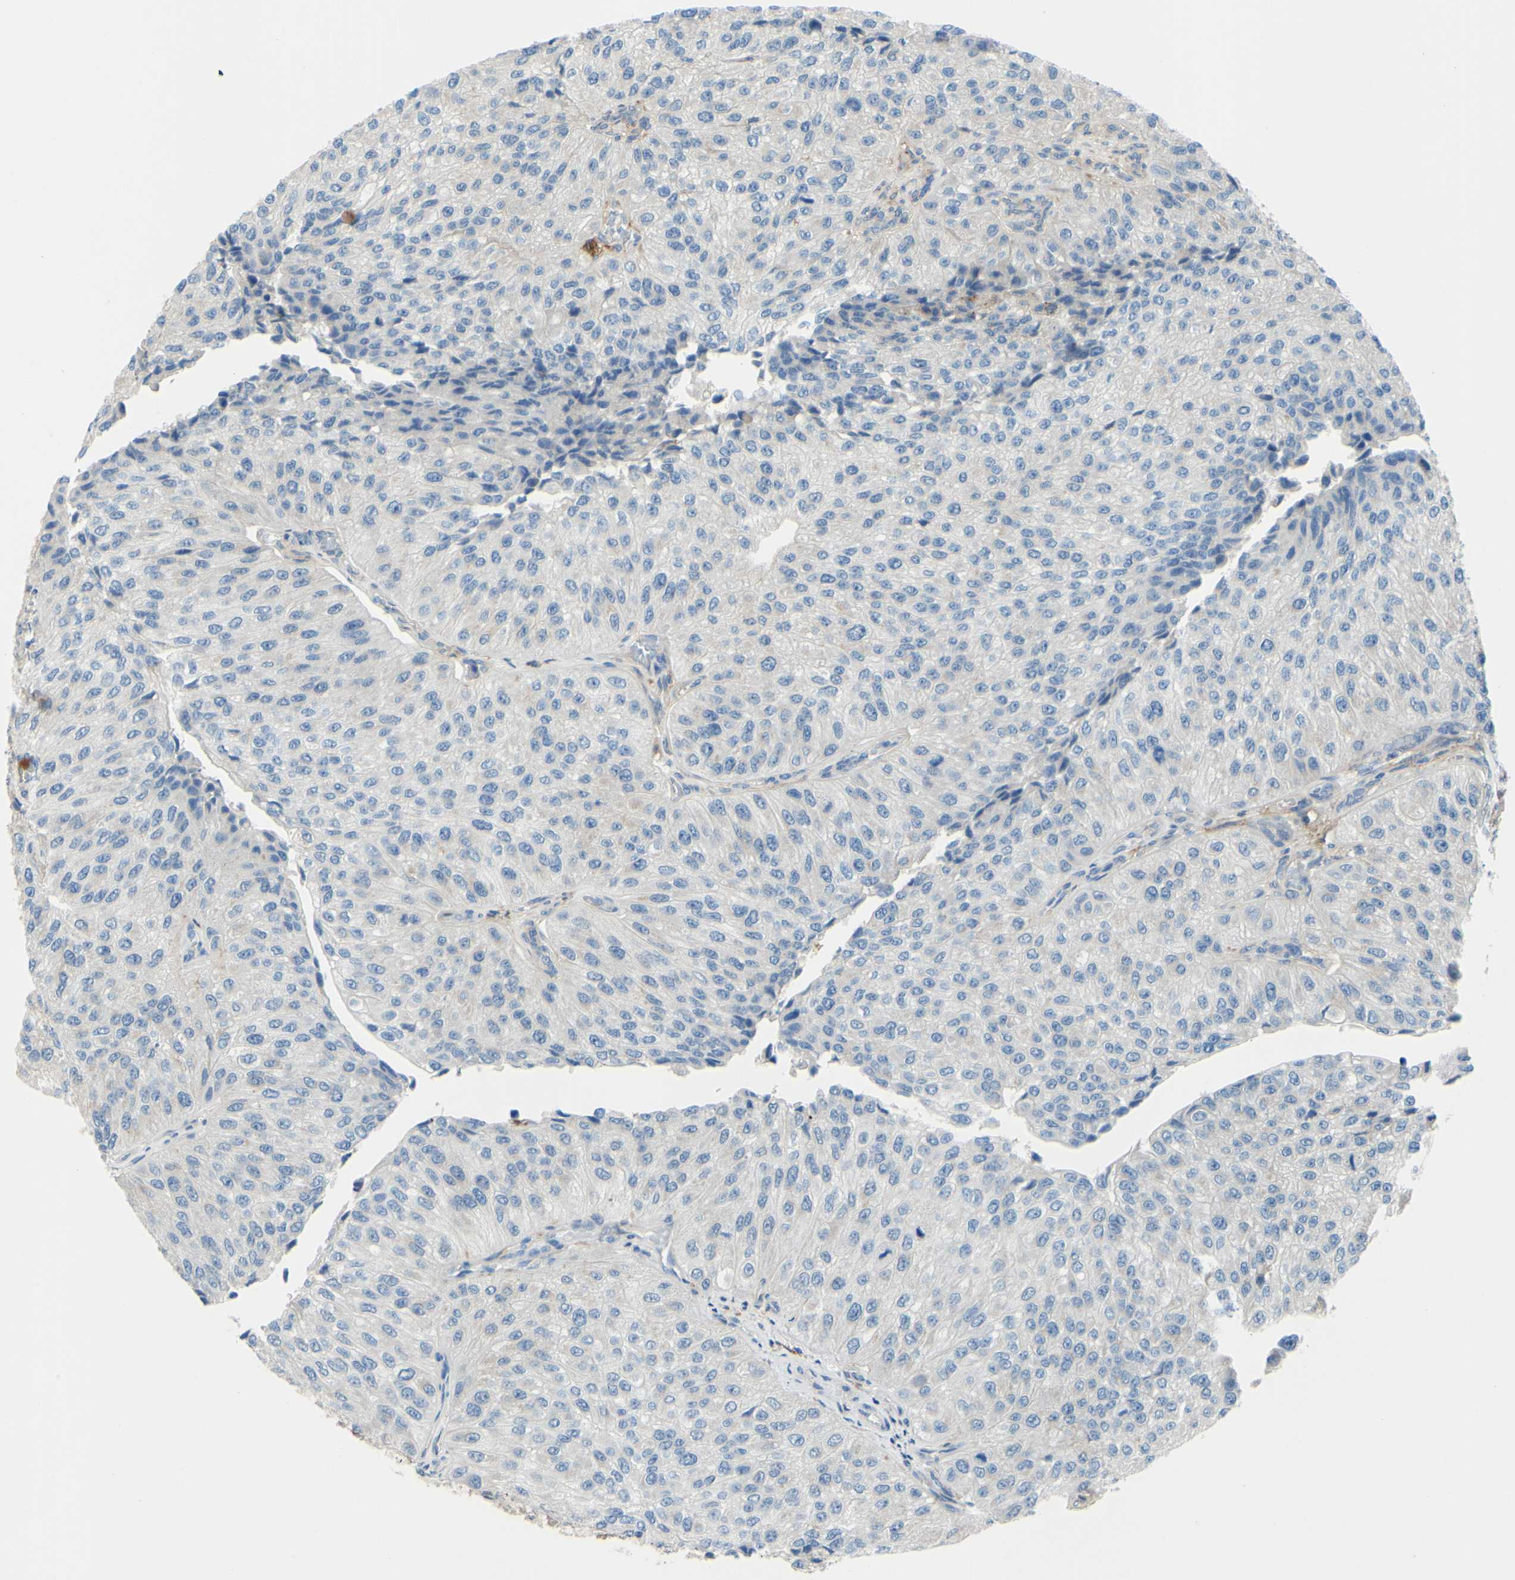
{"staining": {"intensity": "negative", "quantity": "none", "location": "none"}, "tissue": "urothelial cancer", "cell_type": "Tumor cells", "image_type": "cancer", "snomed": [{"axis": "morphology", "description": "Urothelial carcinoma, High grade"}, {"axis": "topography", "description": "Kidney"}, {"axis": "topography", "description": "Urinary bladder"}], "caption": "Human urothelial cancer stained for a protein using immunohistochemistry demonstrates no staining in tumor cells.", "gene": "ARHGAP1", "patient": {"sex": "male", "age": 77}}